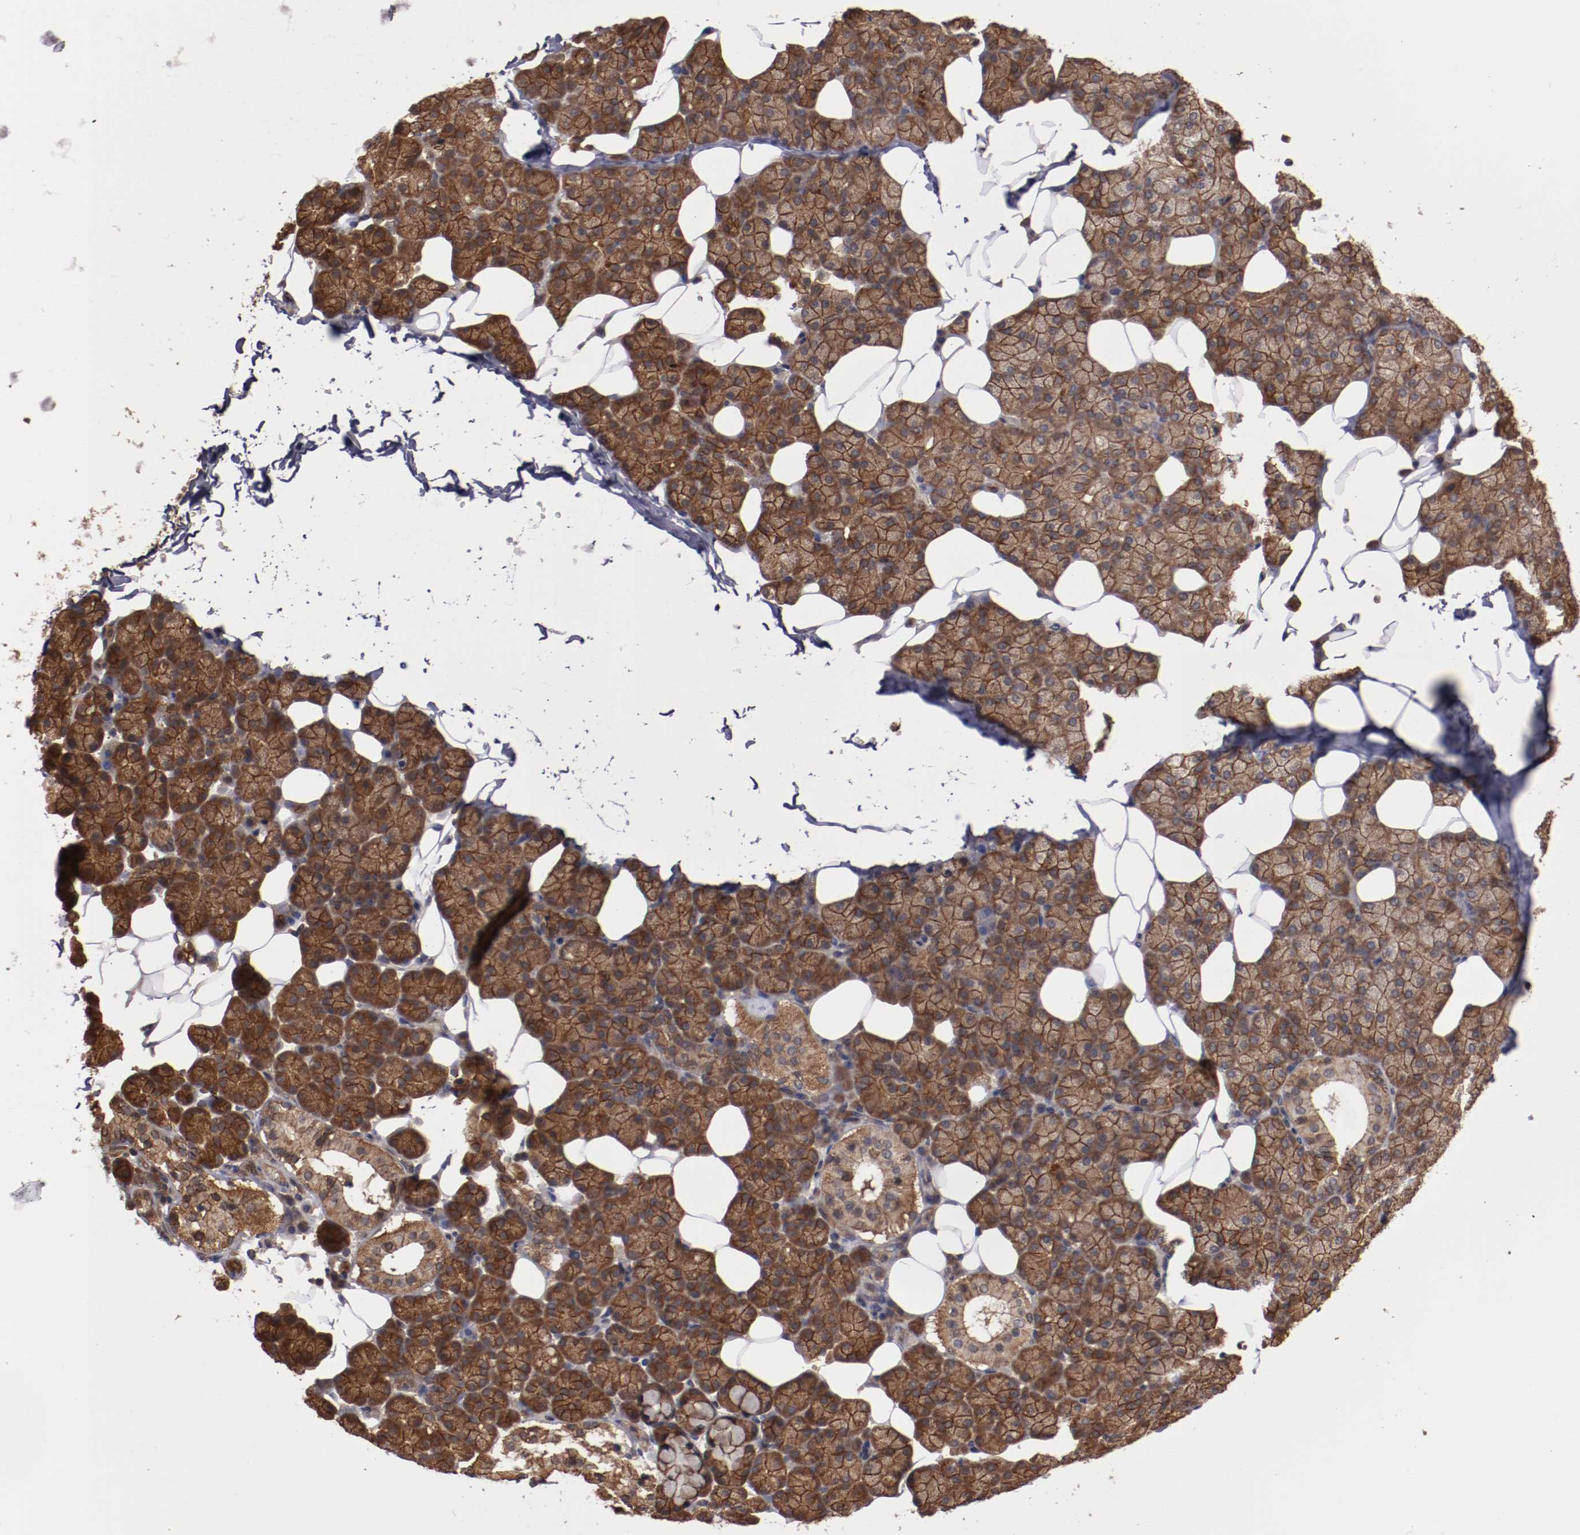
{"staining": {"intensity": "moderate", "quantity": ">75%", "location": "cytoplasmic/membranous"}, "tissue": "salivary gland", "cell_type": "Glandular cells", "image_type": "normal", "snomed": [{"axis": "morphology", "description": "Normal tissue, NOS"}, {"axis": "topography", "description": "Lymph node"}, {"axis": "topography", "description": "Salivary gland"}], "caption": "Salivary gland stained for a protein shows moderate cytoplasmic/membranous positivity in glandular cells. The staining was performed using DAB to visualize the protein expression in brown, while the nuclei were stained in blue with hematoxylin (Magnification: 20x).", "gene": "RPS6KA6", "patient": {"sex": "male", "age": 8}}